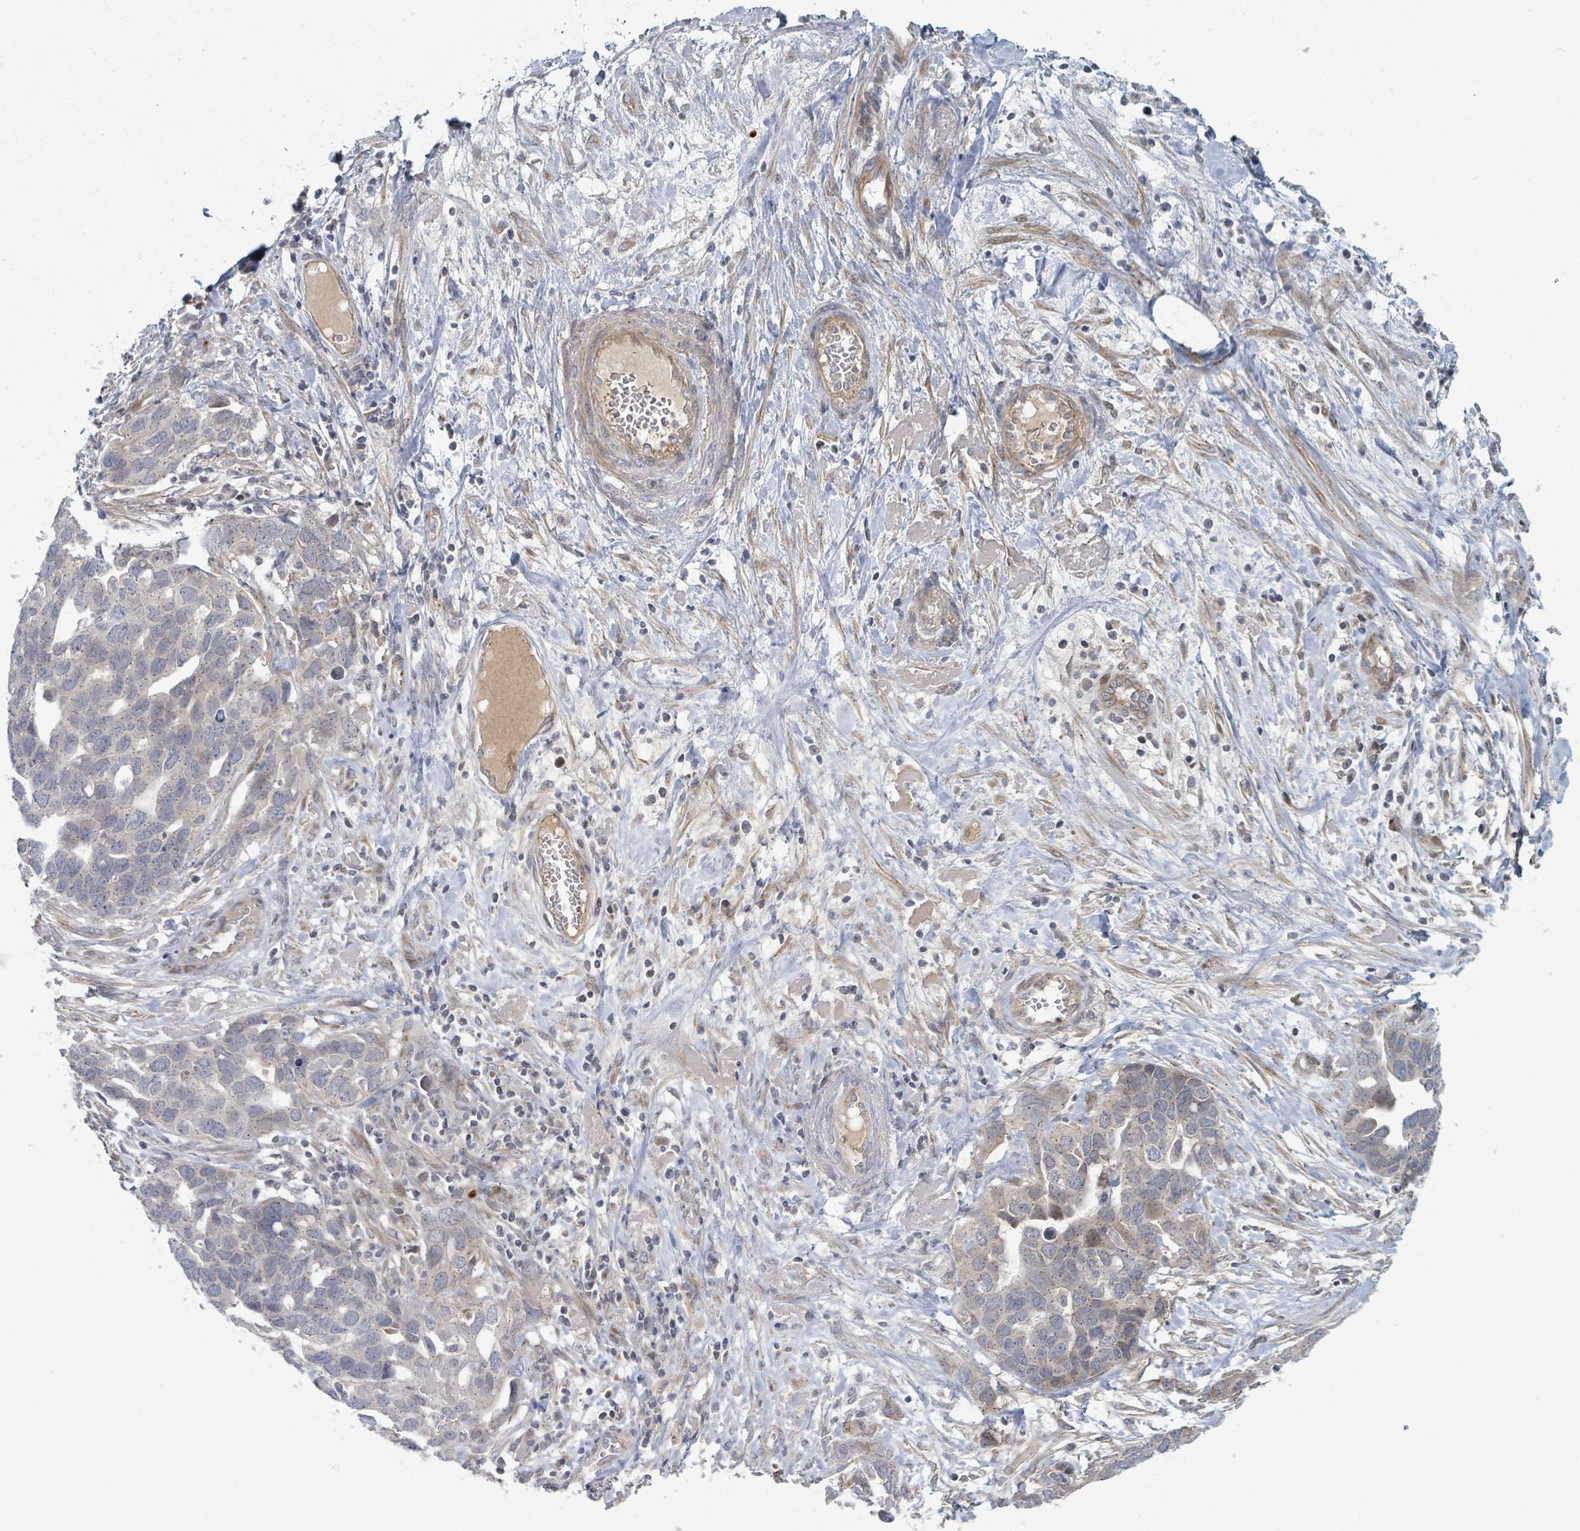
{"staining": {"intensity": "negative", "quantity": "none", "location": "none"}, "tissue": "ovarian cancer", "cell_type": "Tumor cells", "image_type": "cancer", "snomed": [{"axis": "morphology", "description": "Cystadenocarcinoma, serous, NOS"}, {"axis": "topography", "description": "Ovary"}], "caption": "Tumor cells show no significant protein positivity in ovarian serous cystadenocarcinoma. Brightfield microscopy of immunohistochemistry stained with DAB (3,3'-diaminobenzidine) (brown) and hematoxylin (blue), captured at high magnification.", "gene": "COL5A3", "patient": {"sex": "female", "age": 54}}